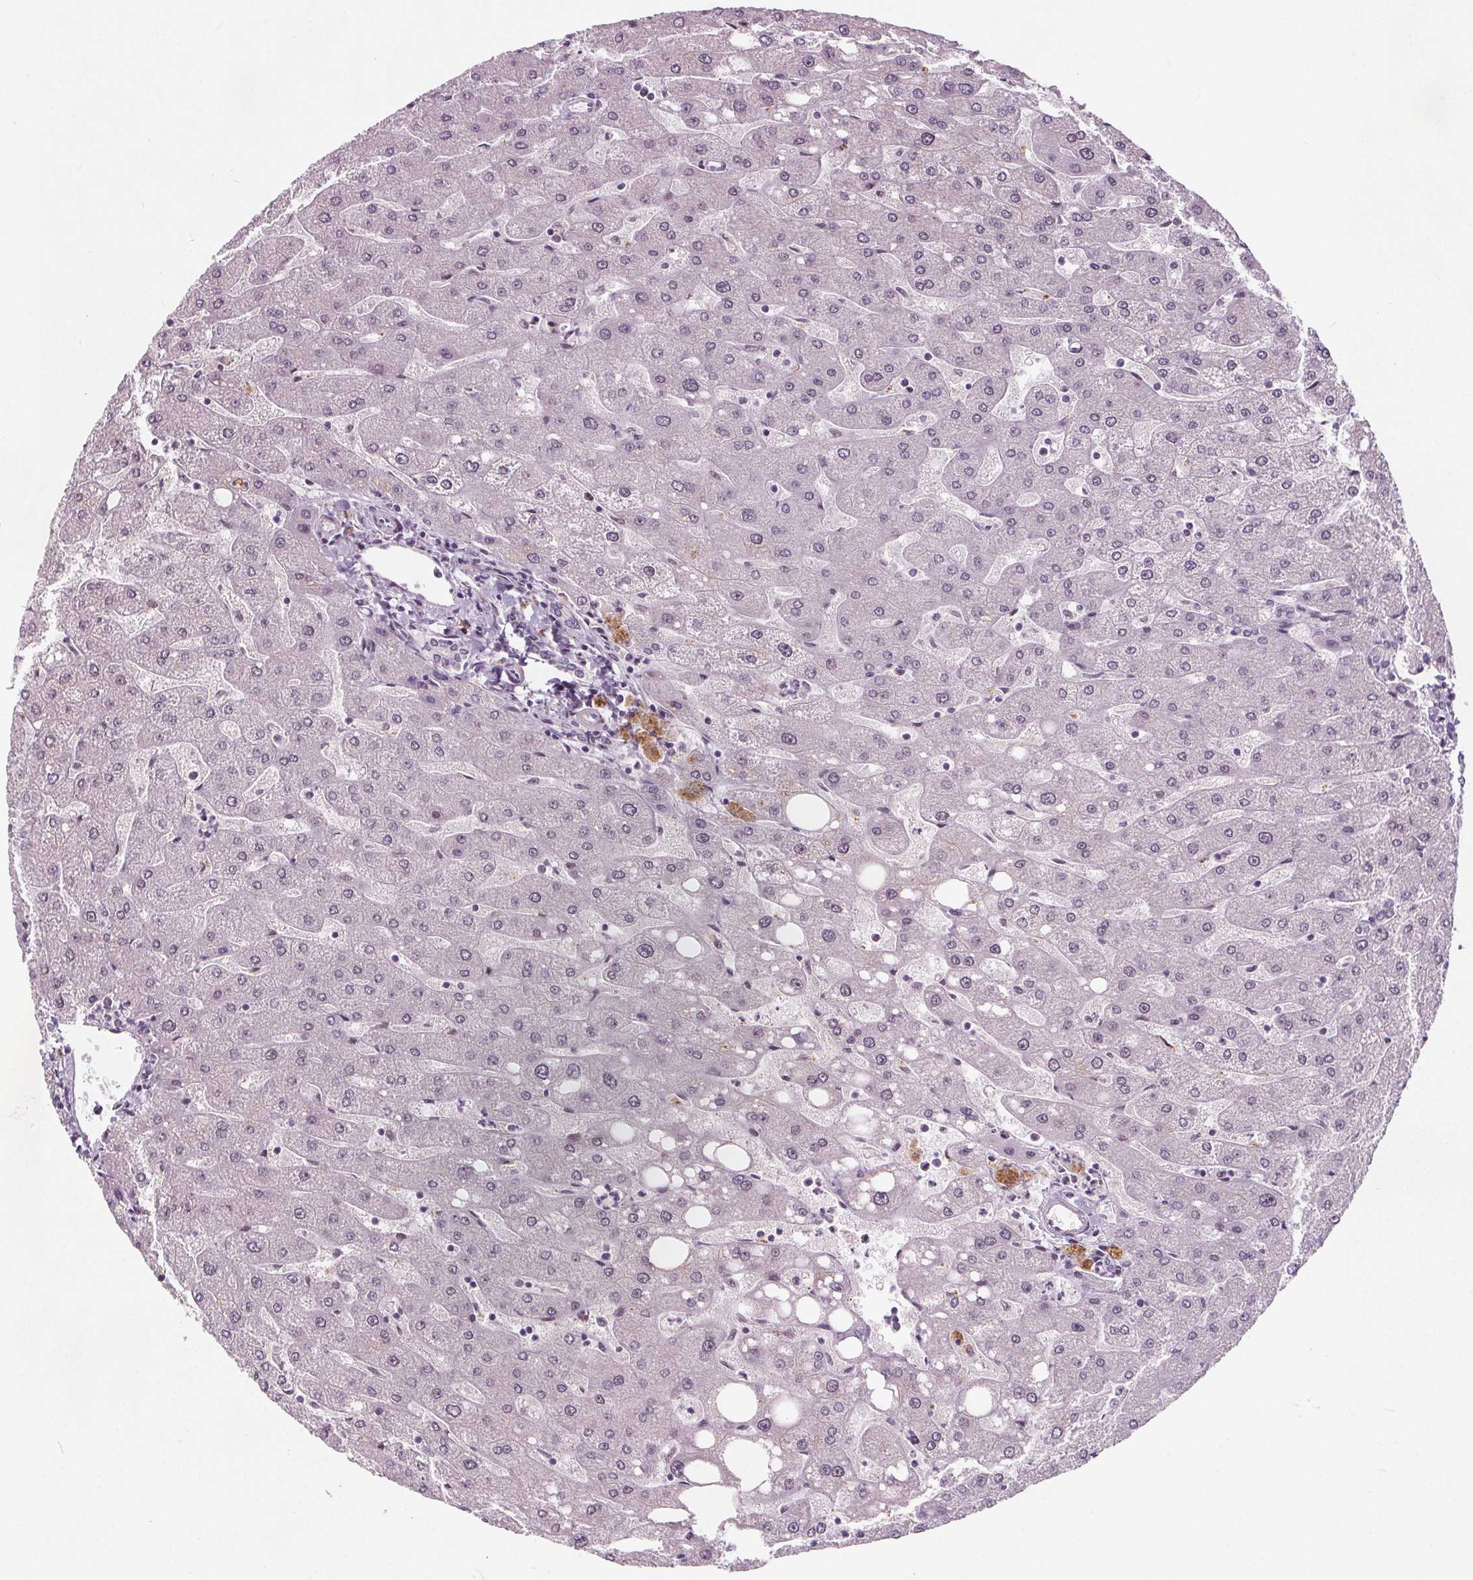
{"staining": {"intensity": "negative", "quantity": "none", "location": "none"}, "tissue": "liver", "cell_type": "Cholangiocytes", "image_type": "normal", "snomed": [{"axis": "morphology", "description": "Normal tissue, NOS"}, {"axis": "topography", "description": "Liver"}], "caption": "IHC micrograph of unremarkable liver stained for a protein (brown), which displays no staining in cholangiocytes.", "gene": "TAF6L", "patient": {"sex": "male", "age": 67}}